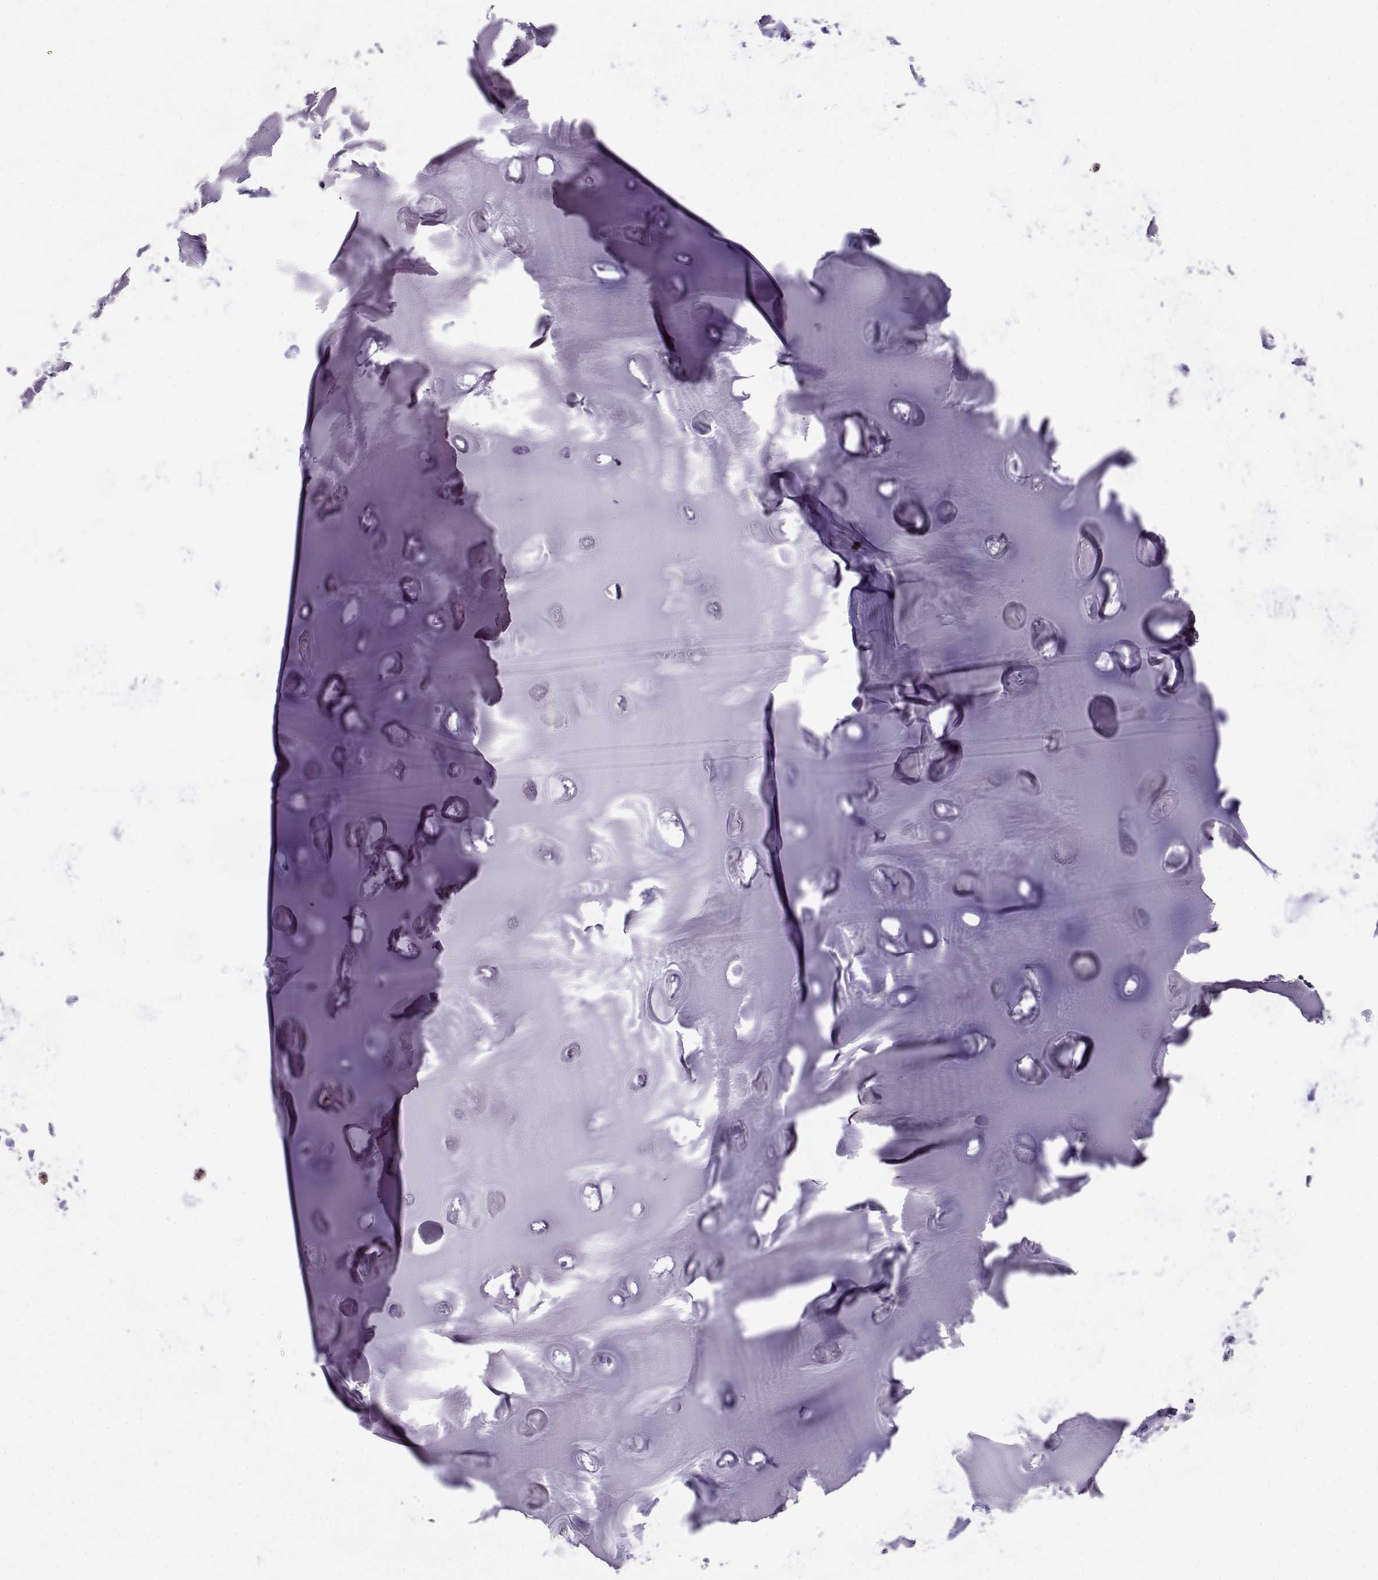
{"staining": {"intensity": "negative", "quantity": "none", "location": "none"}, "tissue": "soft tissue", "cell_type": "Chondrocytes", "image_type": "normal", "snomed": [{"axis": "morphology", "description": "Normal tissue, NOS"}, {"axis": "morphology", "description": "Squamous cell carcinoma, NOS"}, {"axis": "topography", "description": "Cartilage tissue"}, {"axis": "topography", "description": "Lung"}], "caption": "Immunohistochemical staining of normal soft tissue exhibits no significant staining in chondrocytes.", "gene": "PICK1", "patient": {"sex": "male", "age": 66}}